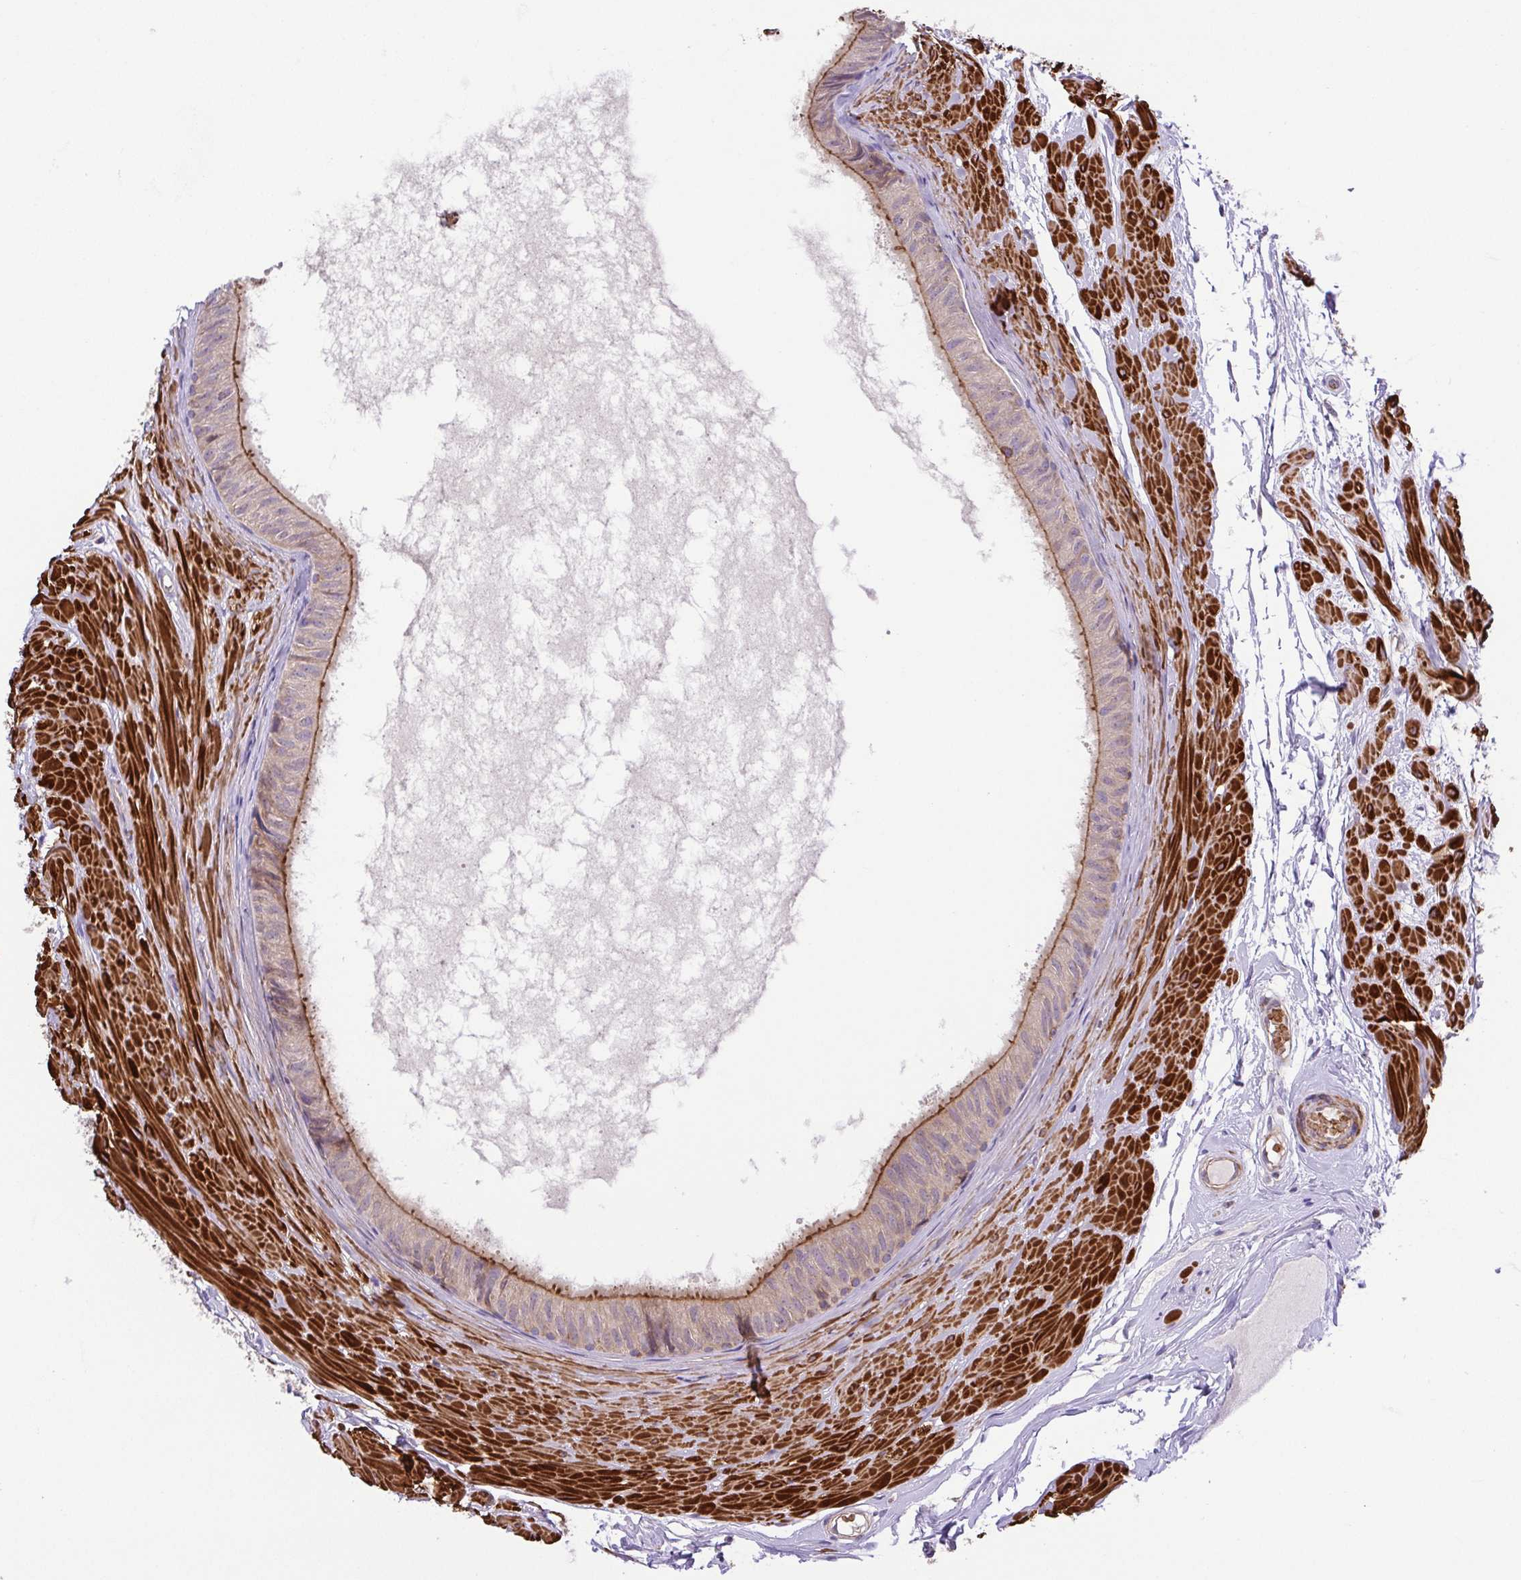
{"staining": {"intensity": "moderate", "quantity": "25%-75%", "location": "cytoplasmic/membranous"}, "tissue": "epididymis", "cell_type": "Glandular cells", "image_type": "normal", "snomed": [{"axis": "morphology", "description": "Normal tissue, NOS"}, {"axis": "topography", "description": "Epididymis"}], "caption": "DAB (3,3'-diaminobenzidine) immunohistochemical staining of normal human epididymis shows moderate cytoplasmic/membranous protein staining in approximately 25%-75% of glandular cells.", "gene": "IDE", "patient": {"sex": "male", "age": 33}}